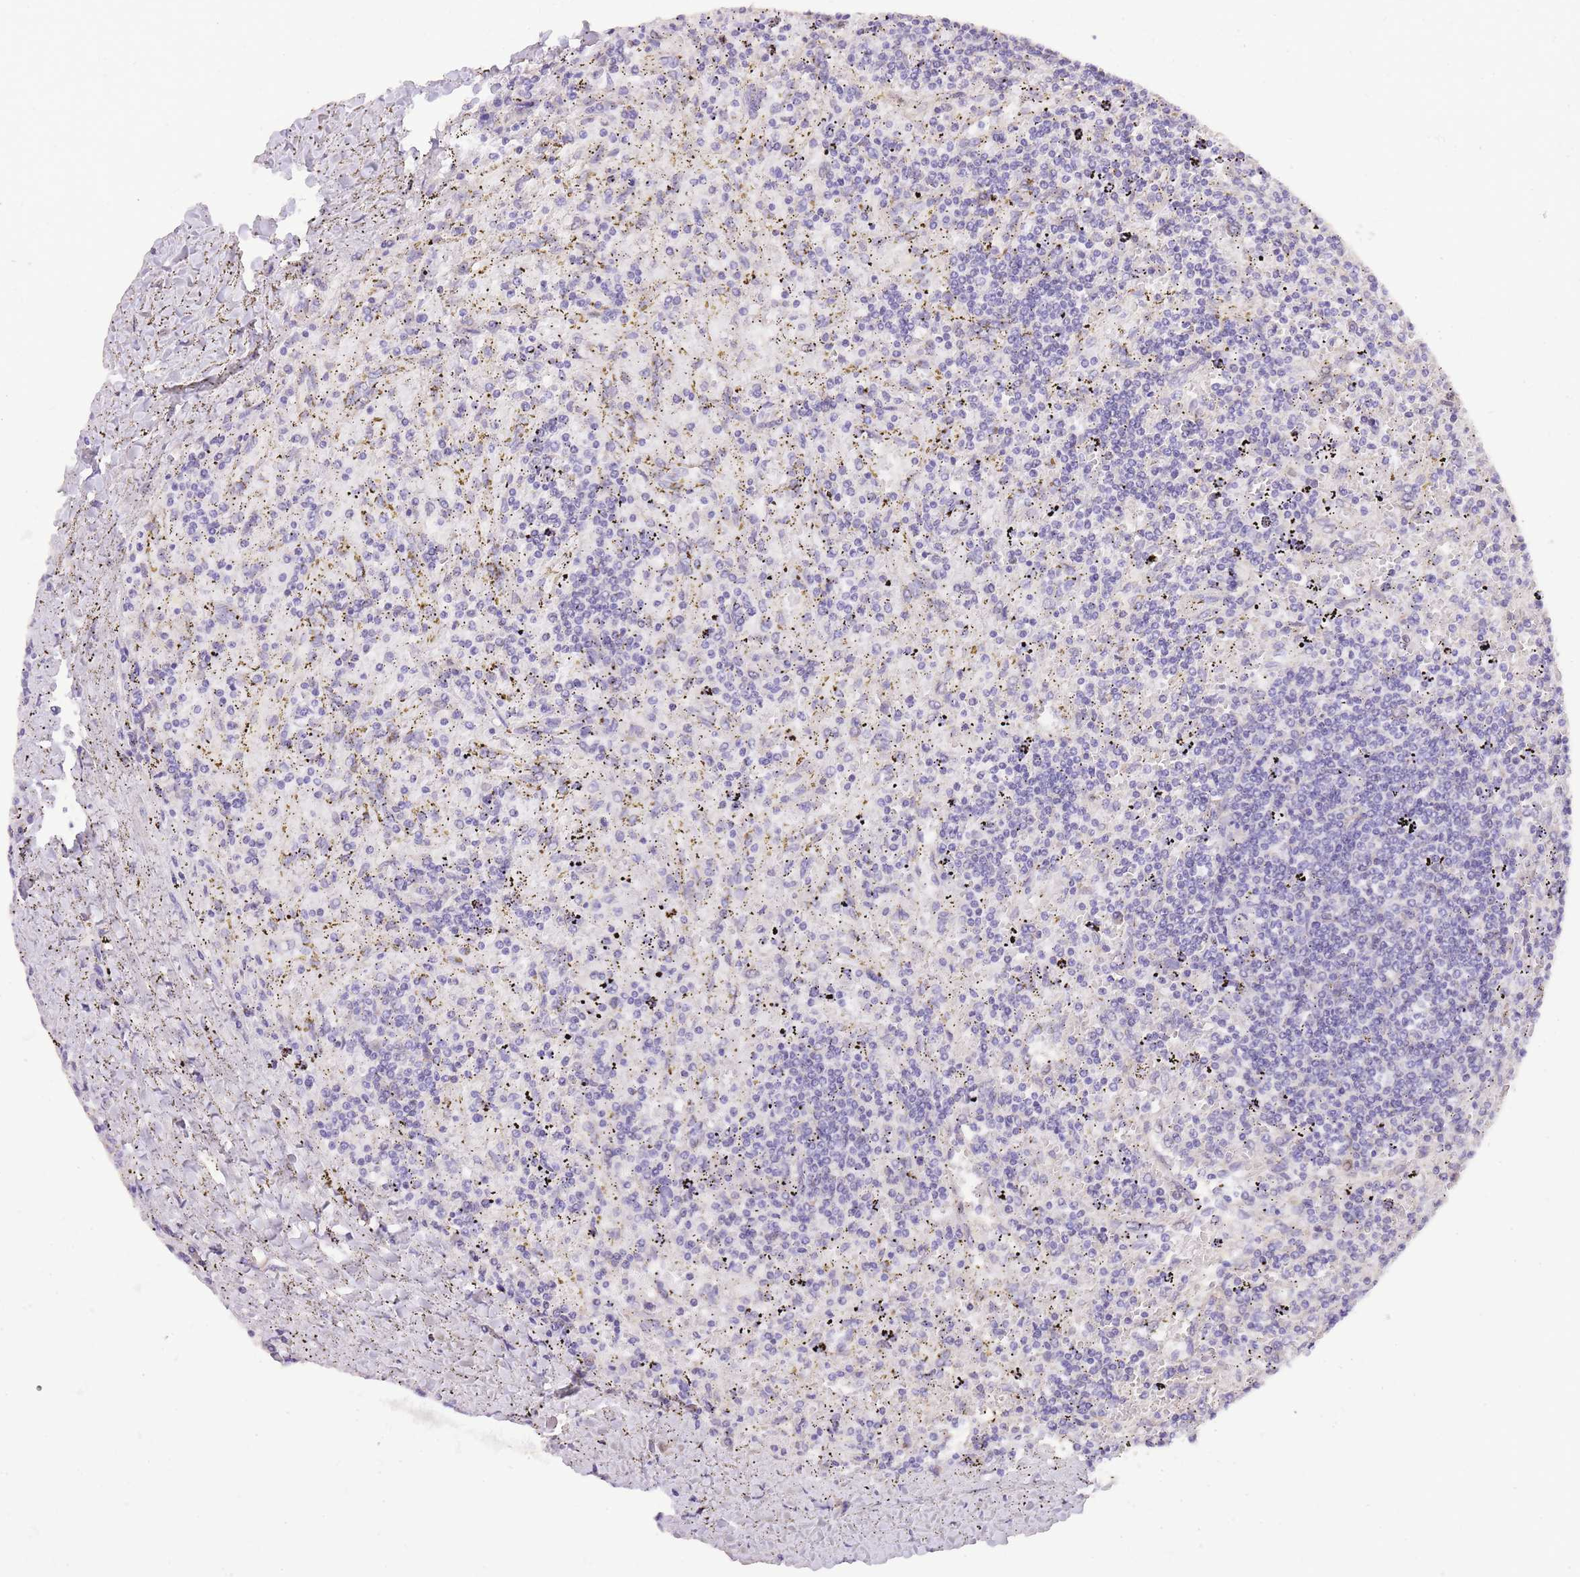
{"staining": {"intensity": "negative", "quantity": "none", "location": "none"}, "tissue": "lymphoma", "cell_type": "Tumor cells", "image_type": "cancer", "snomed": [{"axis": "morphology", "description": "Malignant lymphoma, non-Hodgkin's type, Low grade"}, {"axis": "topography", "description": "Spleen"}], "caption": "This is an immunohistochemistry image of low-grade malignant lymphoma, non-Hodgkin's type. There is no expression in tumor cells.", "gene": "TOPAZ1", "patient": {"sex": "male", "age": 76}}